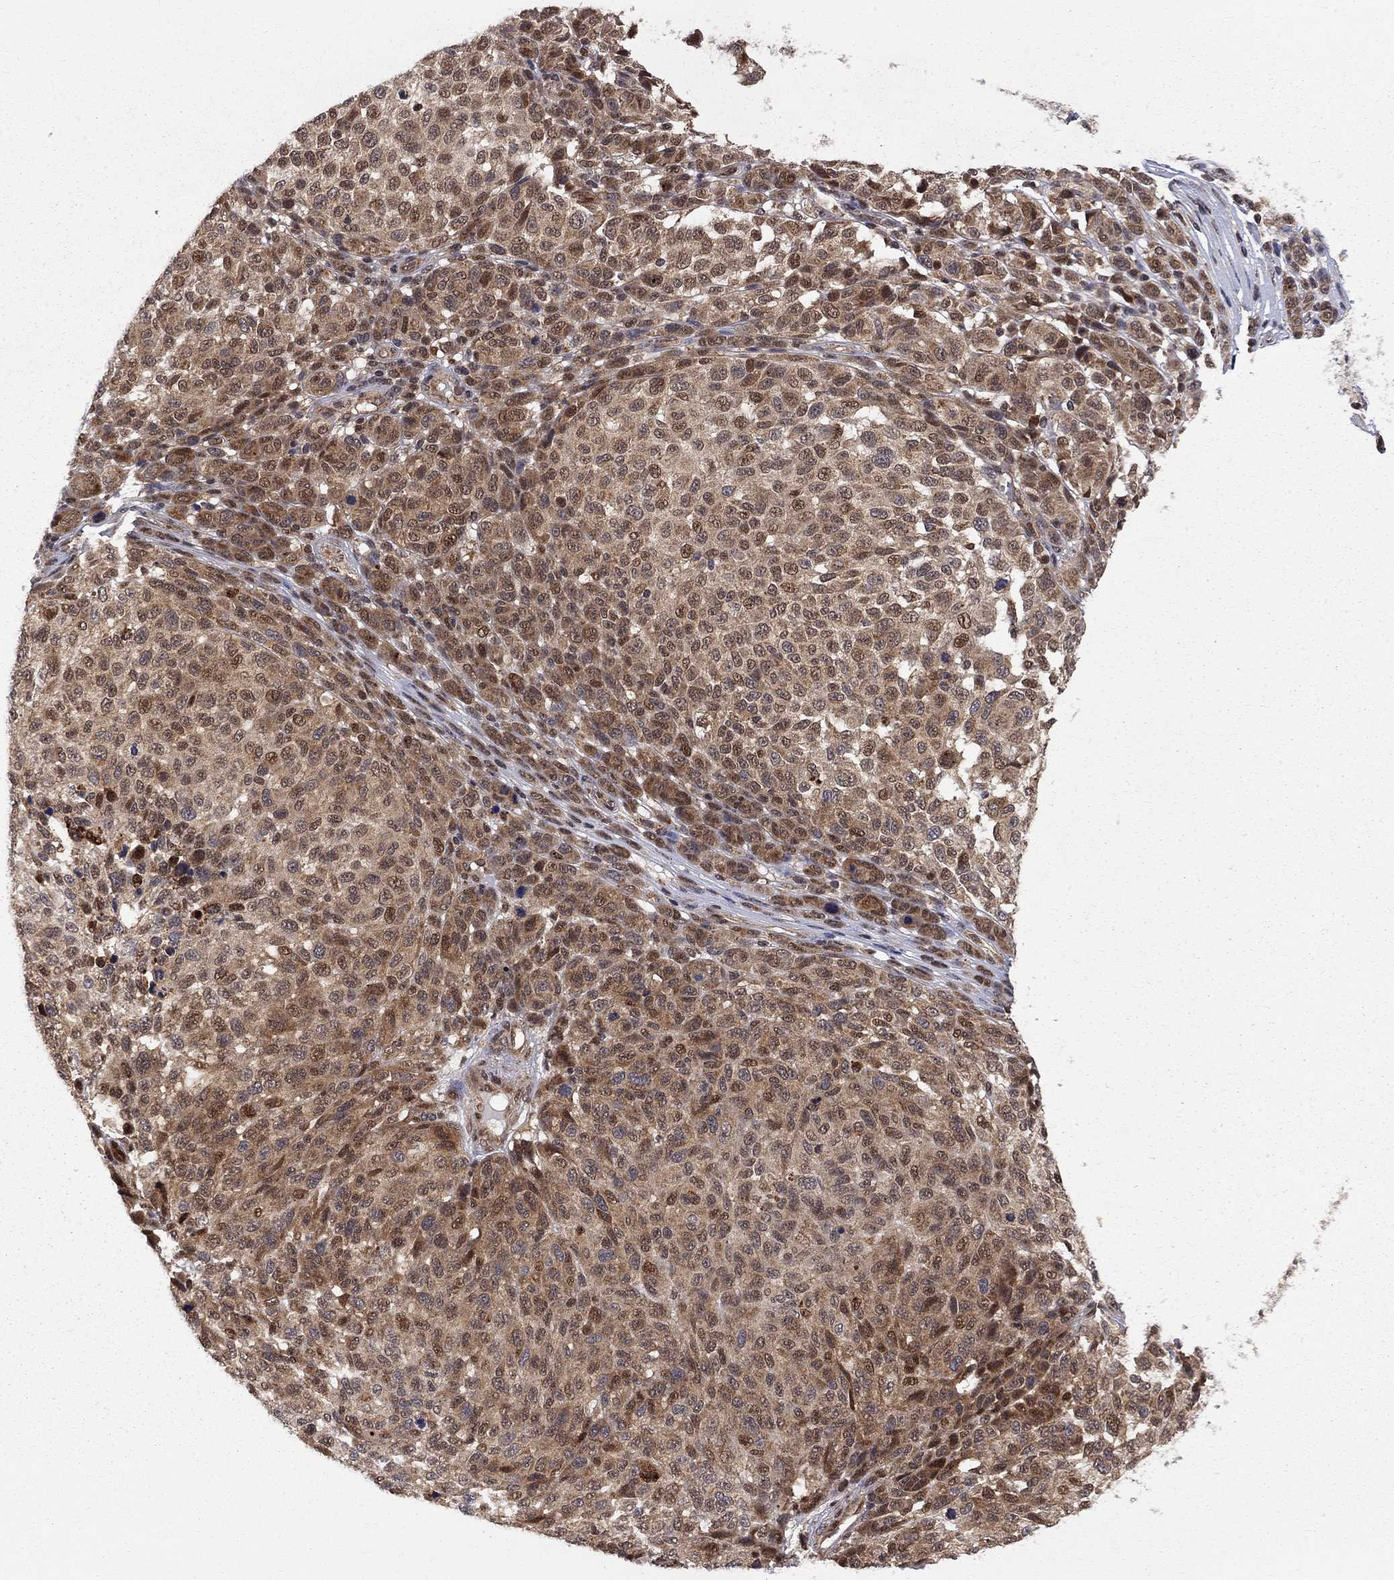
{"staining": {"intensity": "moderate", "quantity": ">75%", "location": "cytoplasmic/membranous"}, "tissue": "melanoma", "cell_type": "Tumor cells", "image_type": "cancer", "snomed": [{"axis": "morphology", "description": "Malignant melanoma, NOS"}, {"axis": "topography", "description": "Skin"}], "caption": "This micrograph exhibits melanoma stained with immunohistochemistry to label a protein in brown. The cytoplasmic/membranous of tumor cells show moderate positivity for the protein. Nuclei are counter-stained blue.", "gene": "ELOB", "patient": {"sex": "male", "age": 59}}